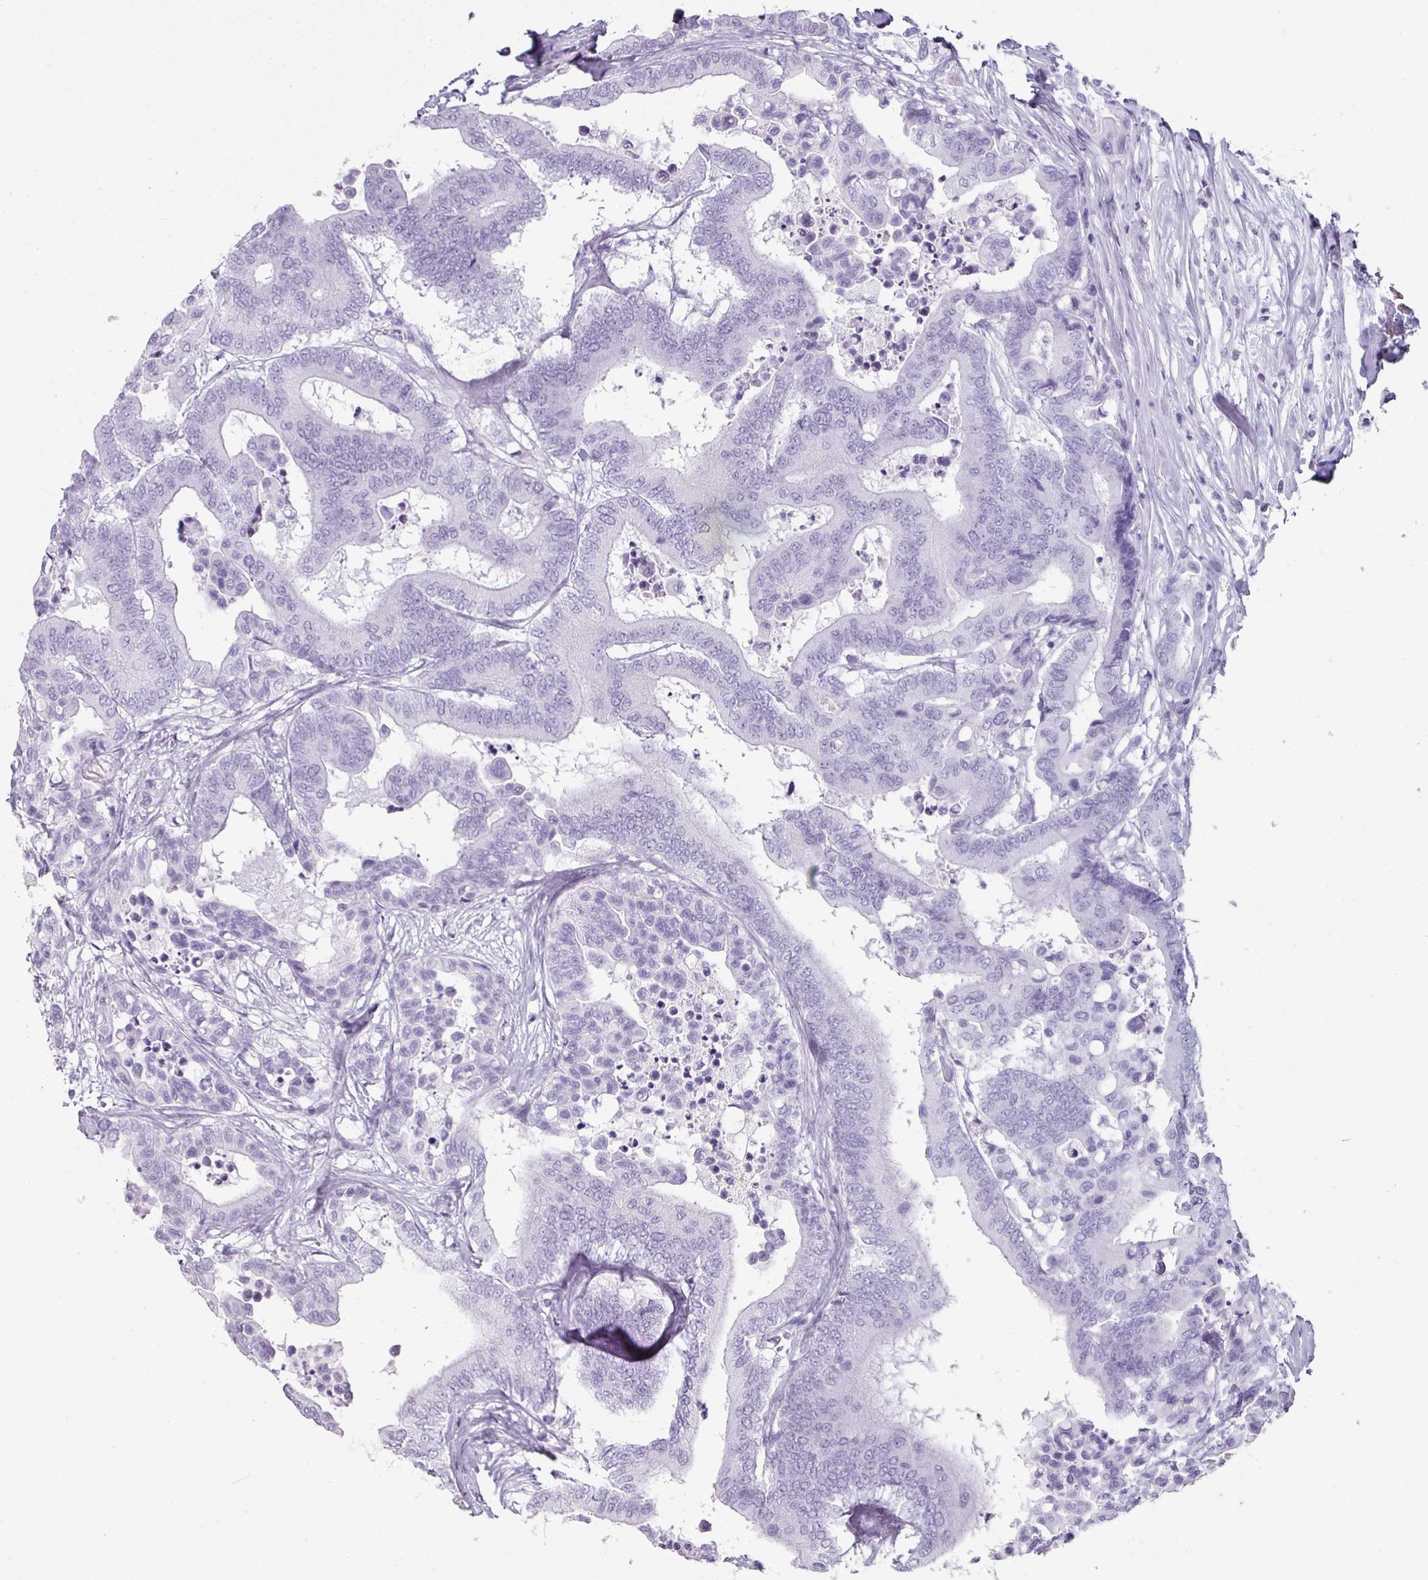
{"staining": {"intensity": "negative", "quantity": "none", "location": "none"}, "tissue": "colorectal cancer", "cell_type": "Tumor cells", "image_type": "cancer", "snomed": [{"axis": "morphology", "description": "Normal tissue, NOS"}, {"axis": "morphology", "description": "Adenocarcinoma, NOS"}, {"axis": "topography", "description": "Colon"}], "caption": "This is a micrograph of immunohistochemistry staining of adenocarcinoma (colorectal), which shows no expression in tumor cells. The staining is performed using DAB (3,3'-diaminobenzidine) brown chromogen with nuclei counter-stained in using hematoxylin.", "gene": "C19orf33", "patient": {"sex": "male", "age": 82}}